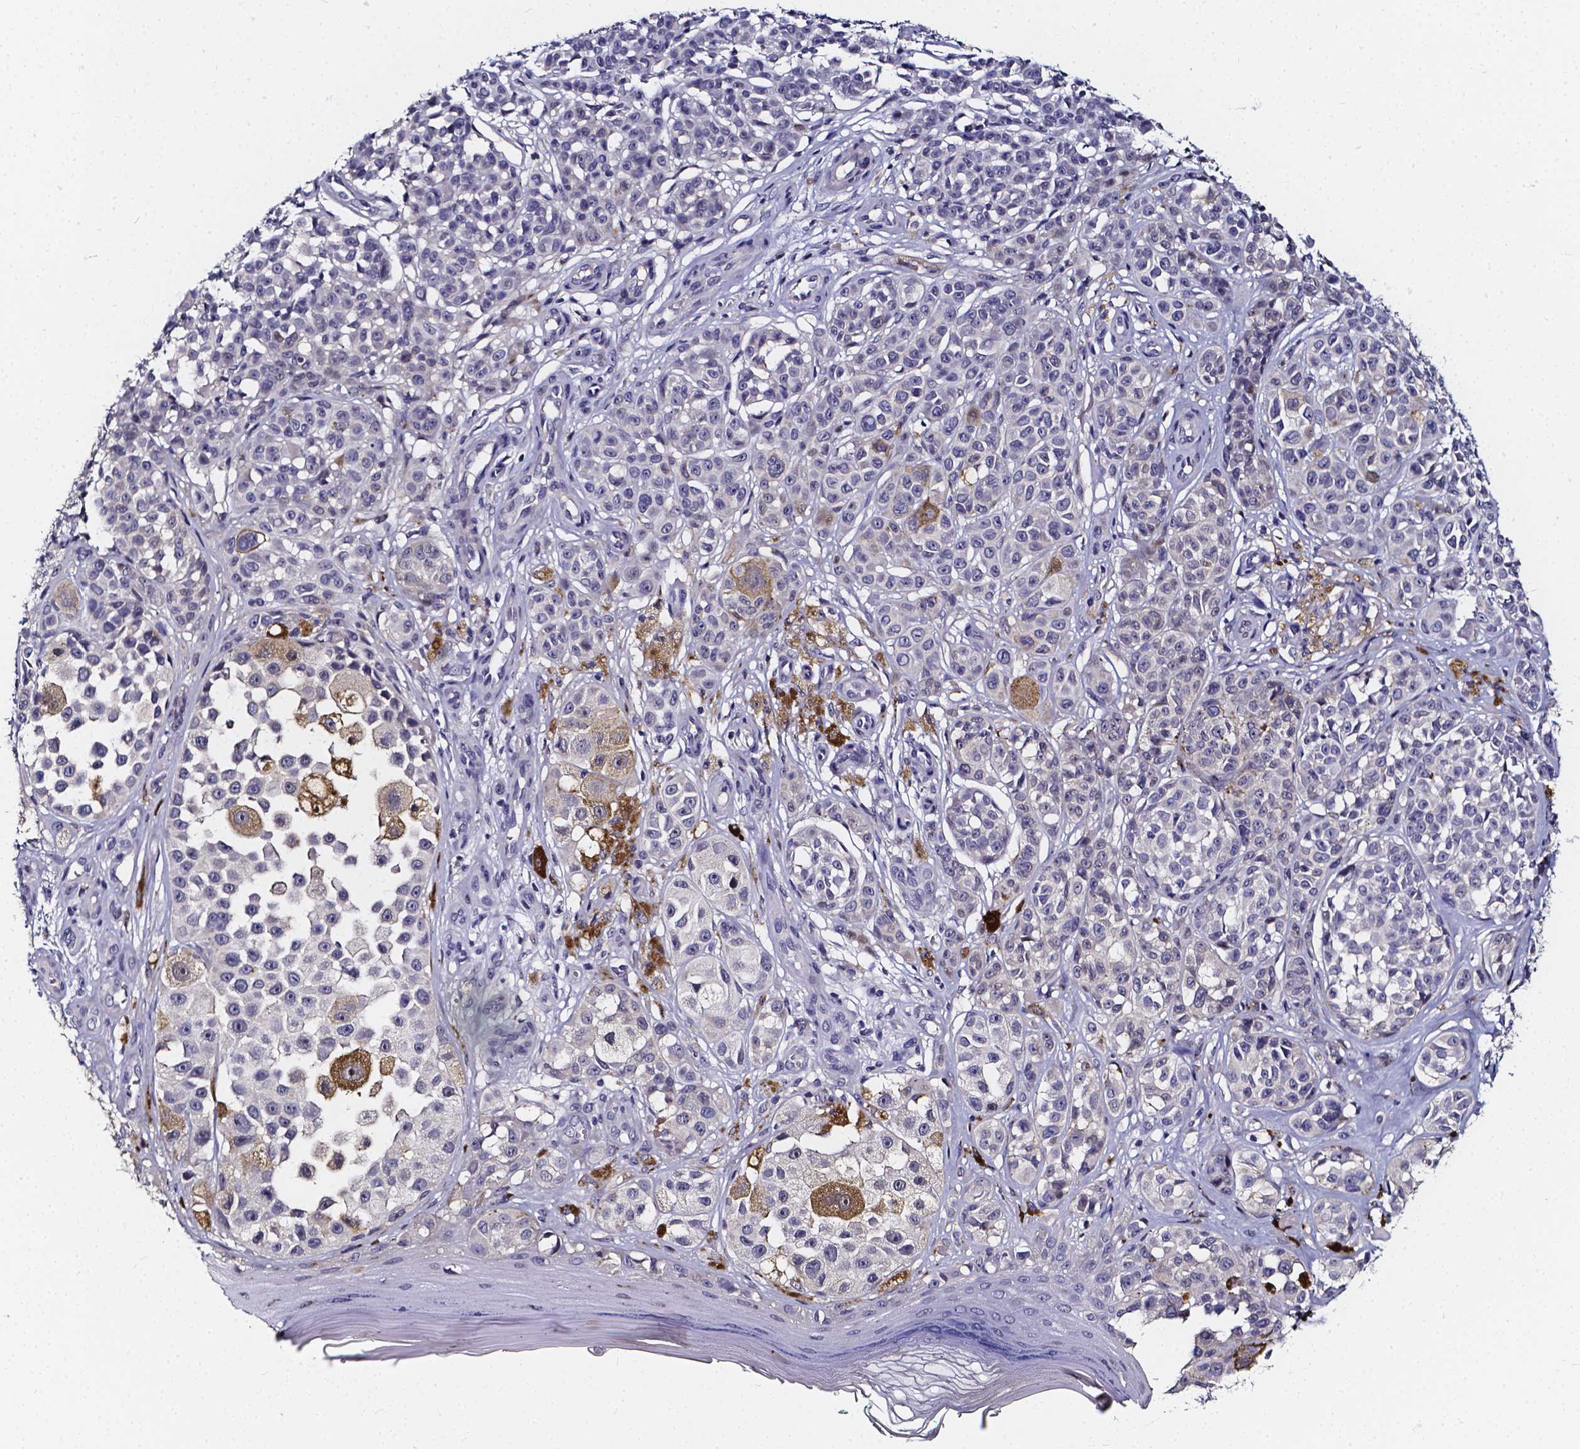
{"staining": {"intensity": "negative", "quantity": "none", "location": "none"}, "tissue": "melanoma", "cell_type": "Tumor cells", "image_type": "cancer", "snomed": [{"axis": "morphology", "description": "Malignant melanoma, NOS"}, {"axis": "topography", "description": "Skin"}], "caption": "The immunohistochemistry (IHC) micrograph has no significant expression in tumor cells of malignant melanoma tissue. The staining is performed using DAB (3,3'-diaminobenzidine) brown chromogen with nuclei counter-stained in using hematoxylin.", "gene": "SOWAHA", "patient": {"sex": "female", "age": 90}}